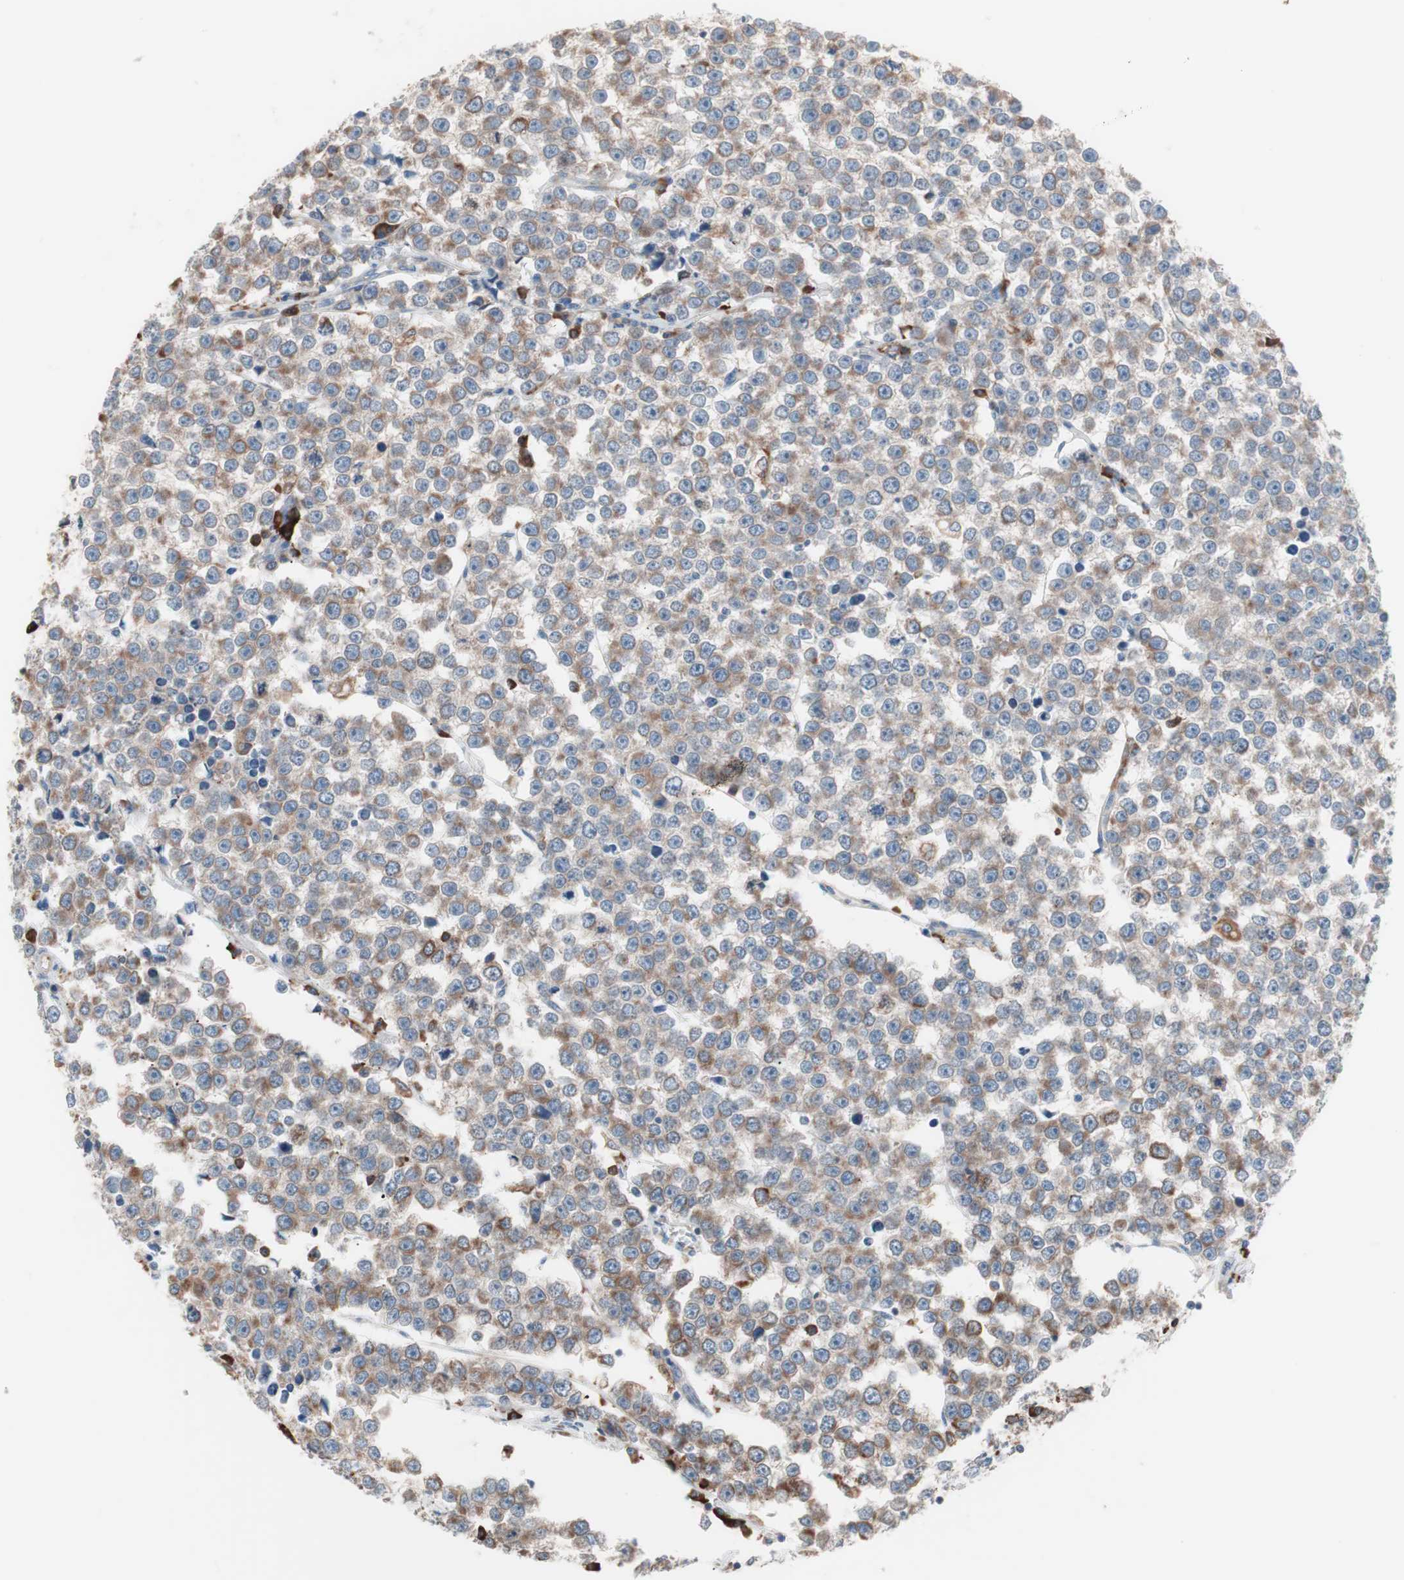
{"staining": {"intensity": "weak", "quantity": ">75%", "location": "cytoplasmic/membranous"}, "tissue": "testis cancer", "cell_type": "Tumor cells", "image_type": "cancer", "snomed": [{"axis": "morphology", "description": "Seminoma, NOS"}, {"axis": "morphology", "description": "Carcinoma, Embryonal, NOS"}, {"axis": "topography", "description": "Testis"}], "caption": "Weak cytoplasmic/membranous protein staining is appreciated in about >75% of tumor cells in testis cancer (seminoma). (Stains: DAB (3,3'-diaminobenzidine) in brown, nuclei in blue, Microscopy: brightfield microscopy at high magnification).", "gene": "SLC27A4", "patient": {"sex": "male", "age": 52}}